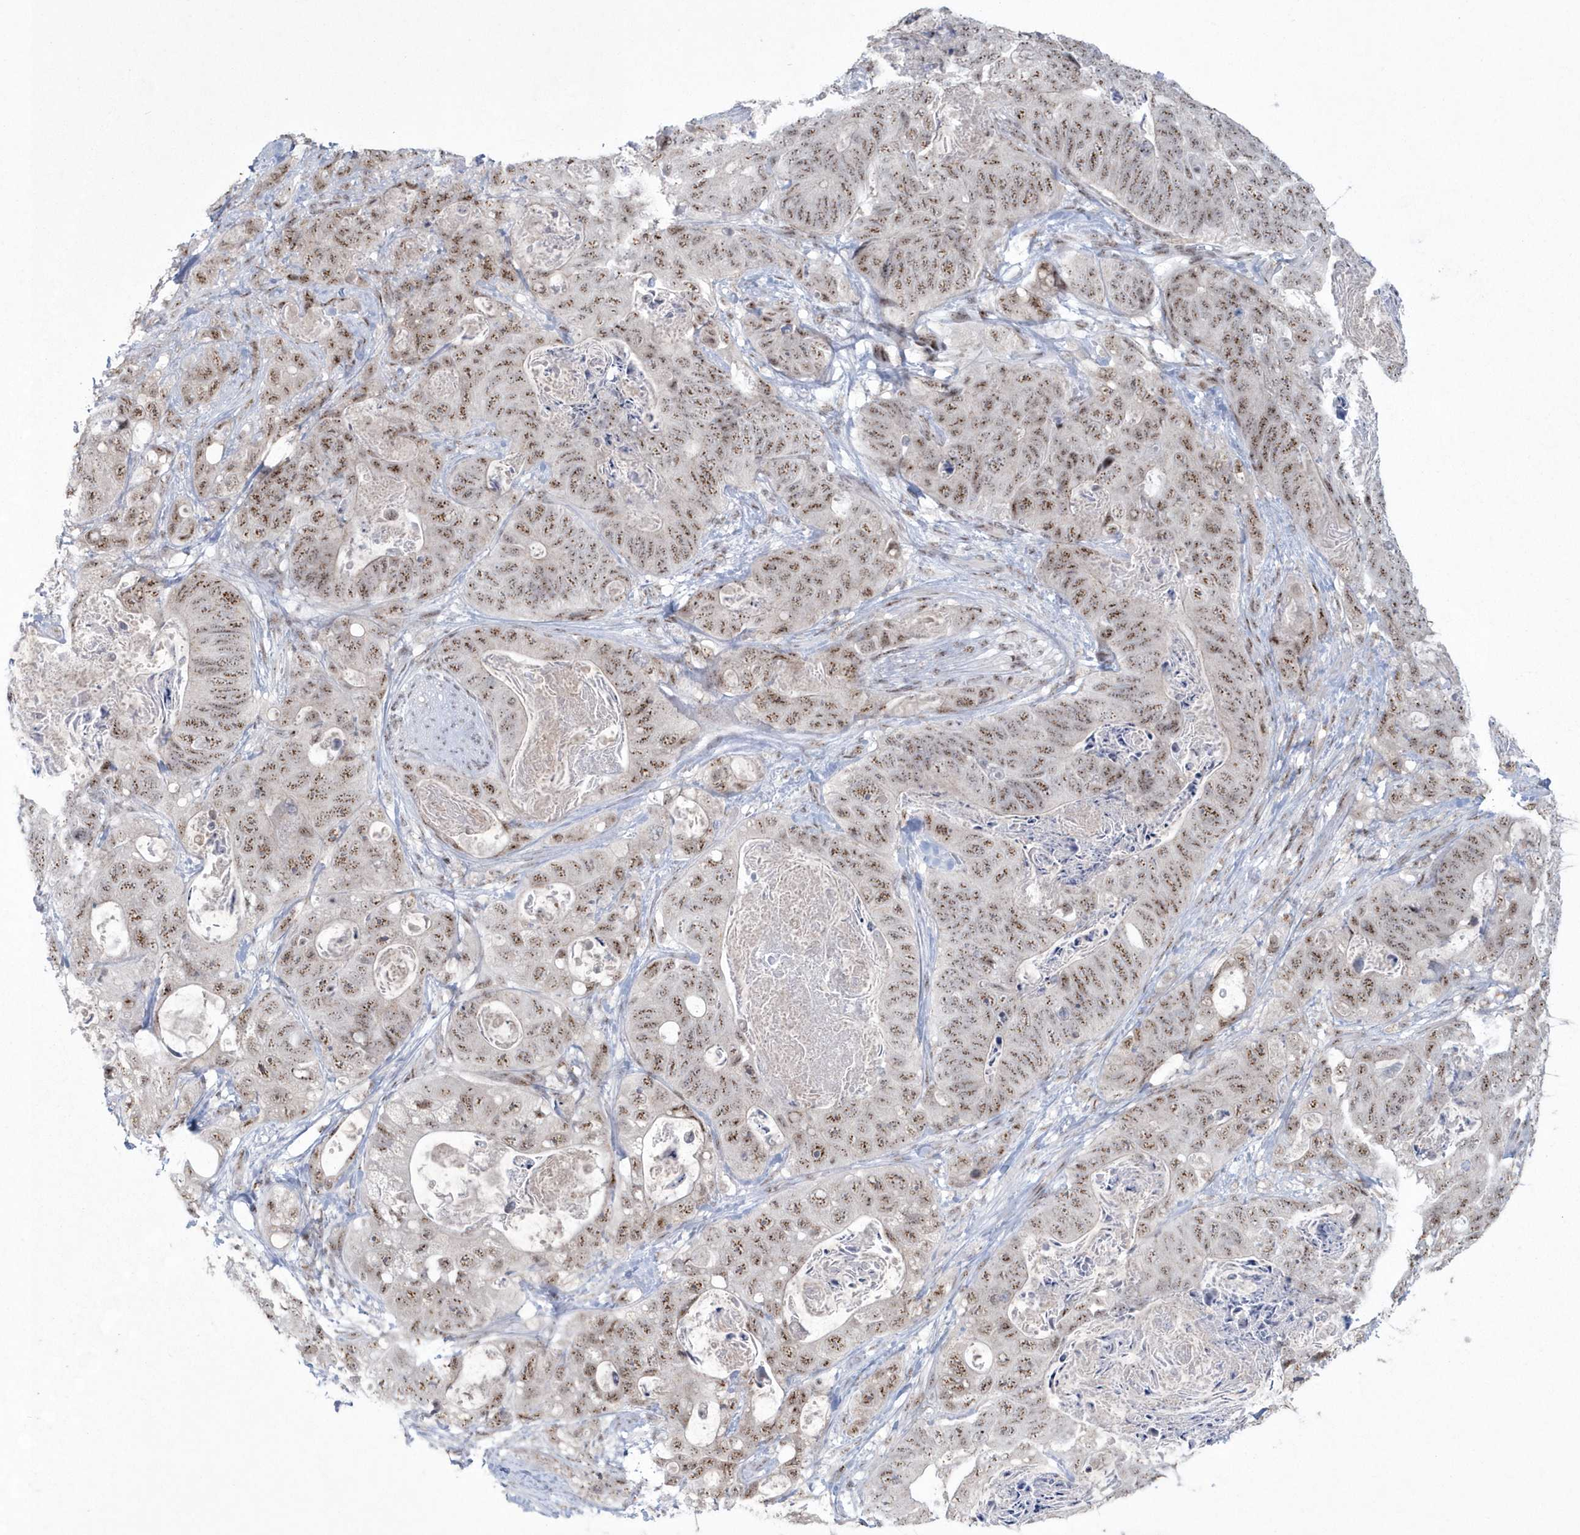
{"staining": {"intensity": "moderate", "quantity": ">75%", "location": "nuclear"}, "tissue": "stomach cancer", "cell_type": "Tumor cells", "image_type": "cancer", "snomed": [{"axis": "morphology", "description": "Normal tissue, NOS"}, {"axis": "morphology", "description": "Adenocarcinoma, NOS"}, {"axis": "topography", "description": "Stomach"}], "caption": "A micrograph showing moderate nuclear expression in approximately >75% of tumor cells in stomach cancer (adenocarcinoma), as visualized by brown immunohistochemical staining.", "gene": "KDM6B", "patient": {"sex": "female", "age": 89}}